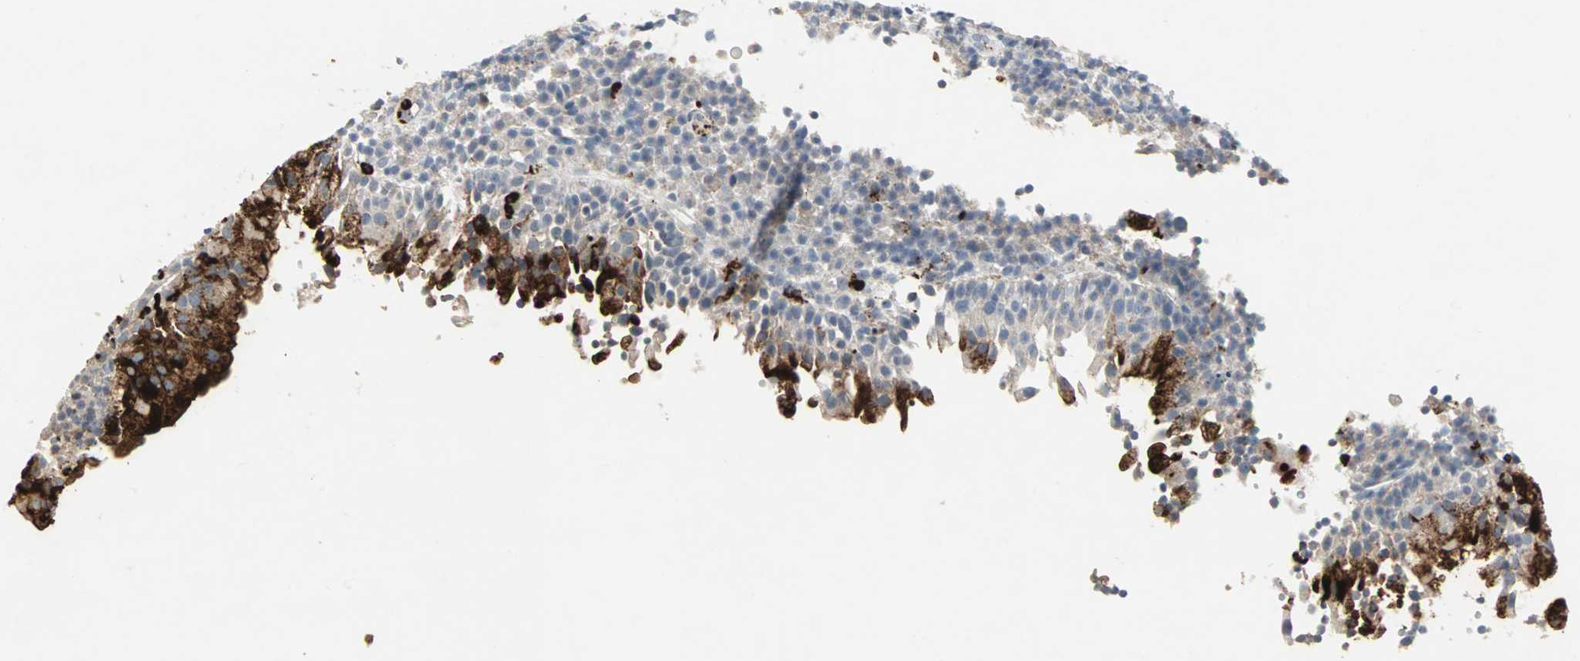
{"staining": {"intensity": "negative", "quantity": "none", "location": "none"}, "tissue": "tonsil", "cell_type": "Germinal center cells", "image_type": "normal", "snomed": [{"axis": "morphology", "description": "Normal tissue, NOS"}, {"axis": "topography", "description": "Tonsil"}], "caption": "Tonsil stained for a protein using immunohistochemistry (IHC) demonstrates no positivity germinal center cells.", "gene": "CEACAM6", "patient": {"sex": "female", "age": 40}}